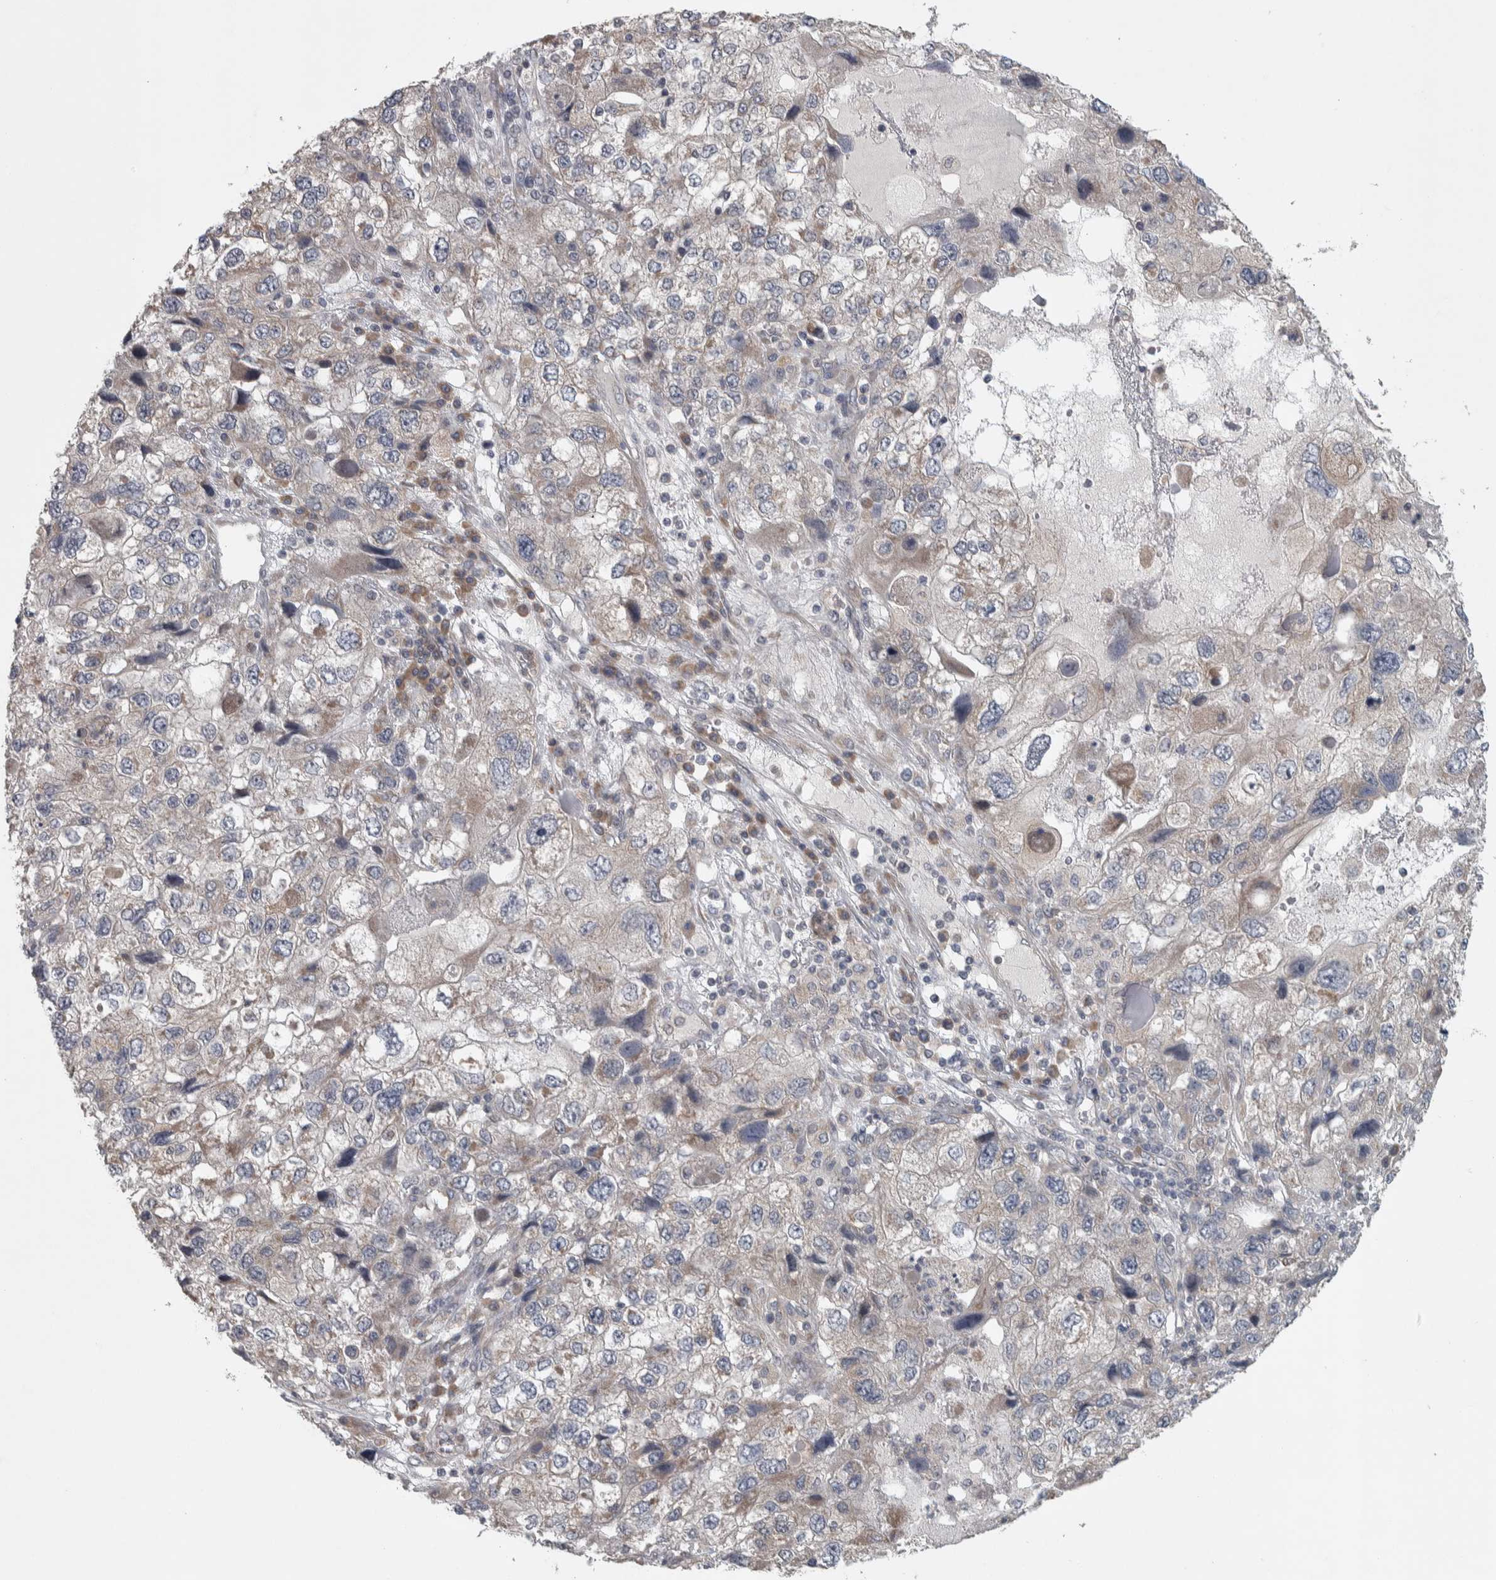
{"staining": {"intensity": "weak", "quantity": "25%-75%", "location": "cytoplasmic/membranous"}, "tissue": "endometrial cancer", "cell_type": "Tumor cells", "image_type": "cancer", "snomed": [{"axis": "morphology", "description": "Adenocarcinoma, NOS"}, {"axis": "topography", "description": "Endometrium"}], "caption": "Tumor cells show low levels of weak cytoplasmic/membranous staining in about 25%-75% of cells in human adenocarcinoma (endometrial).", "gene": "SRP68", "patient": {"sex": "female", "age": 49}}